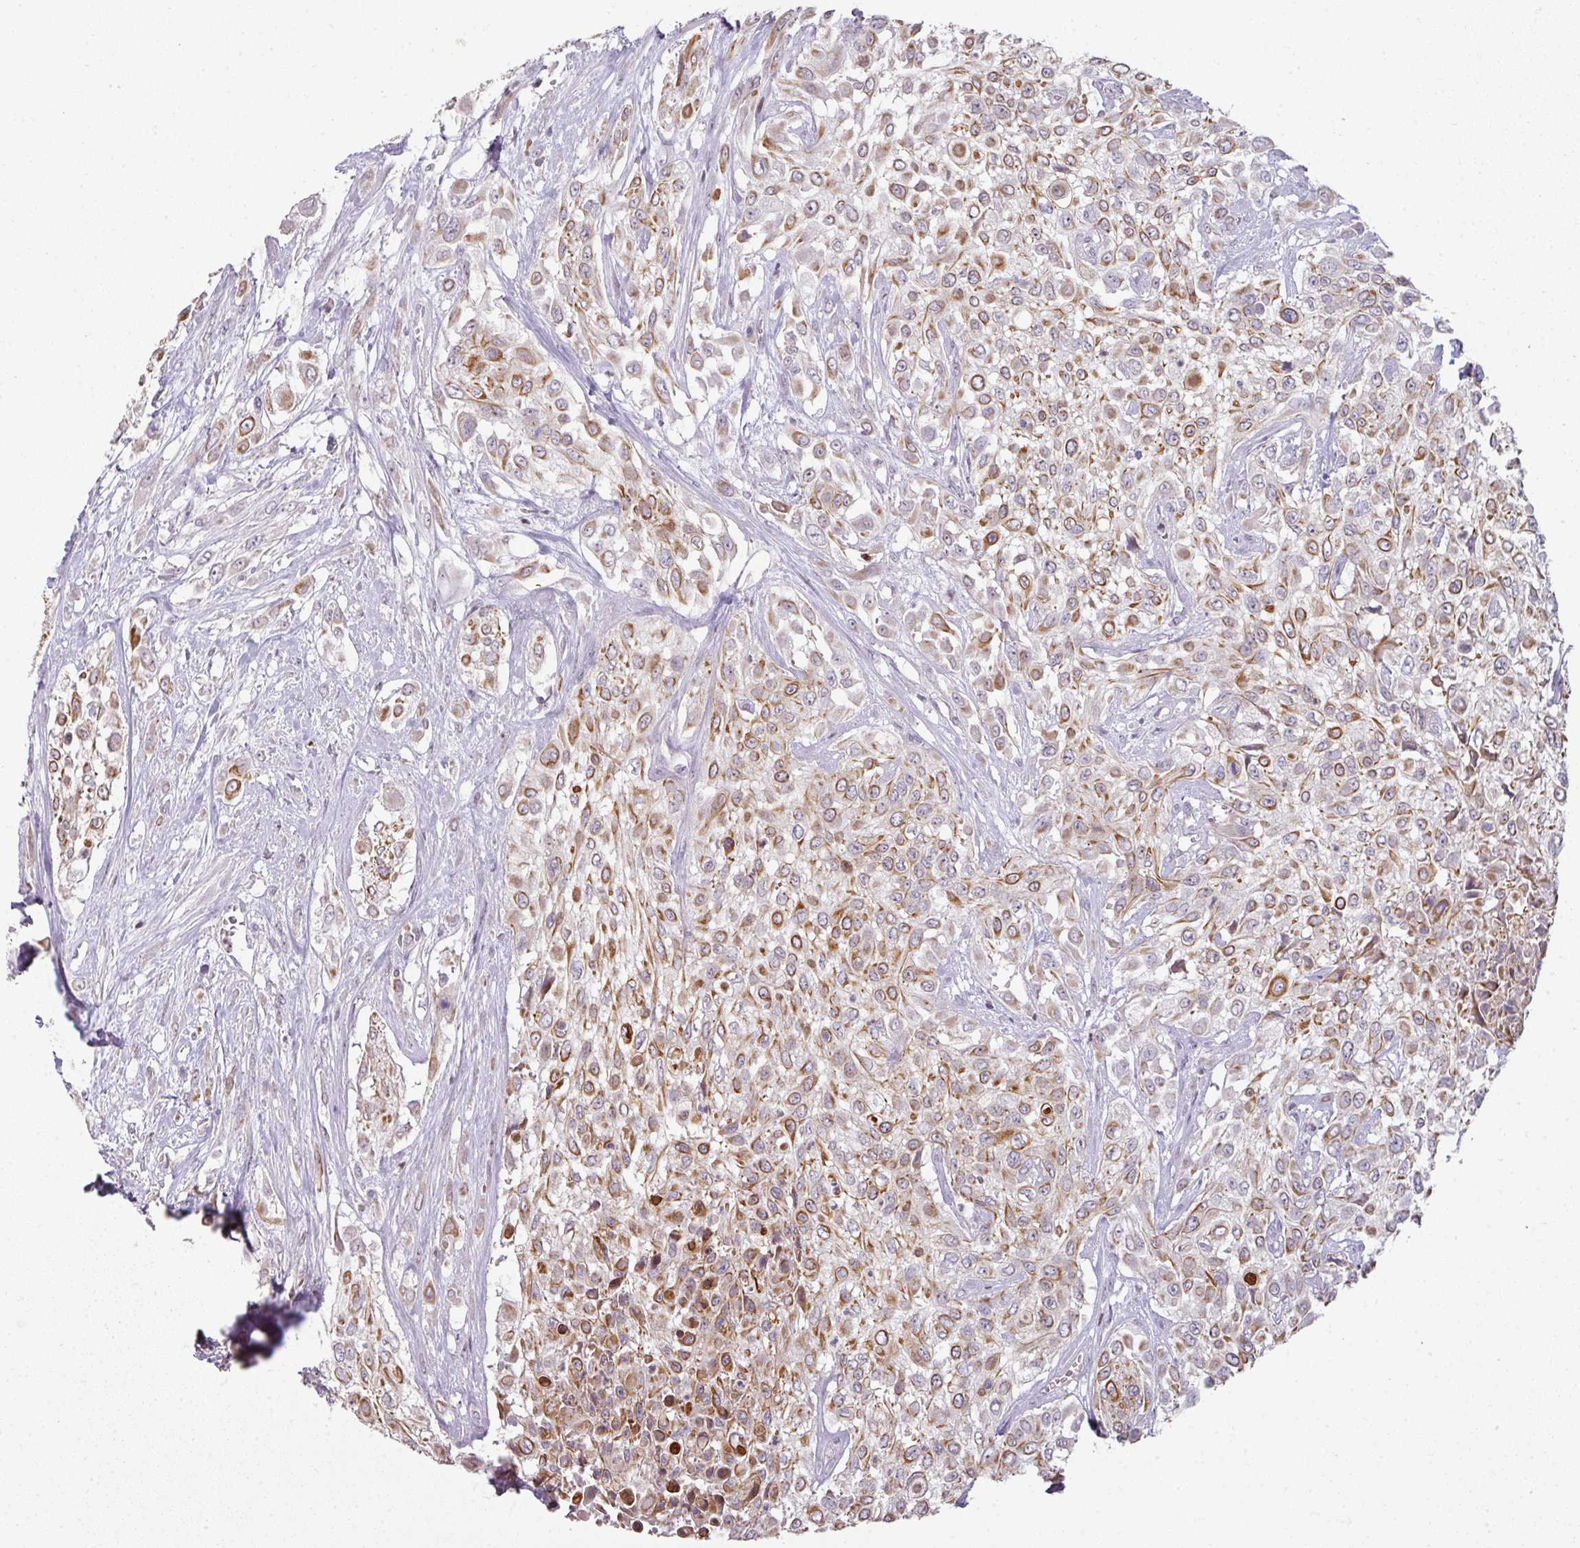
{"staining": {"intensity": "strong", "quantity": "25%-75%", "location": "cytoplasmic/membranous"}, "tissue": "urothelial cancer", "cell_type": "Tumor cells", "image_type": "cancer", "snomed": [{"axis": "morphology", "description": "Urothelial carcinoma, High grade"}, {"axis": "topography", "description": "Urinary bladder"}], "caption": "A brown stain shows strong cytoplasmic/membranous expression of a protein in high-grade urothelial carcinoma tumor cells.", "gene": "GTF2H3", "patient": {"sex": "male", "age": 57}}